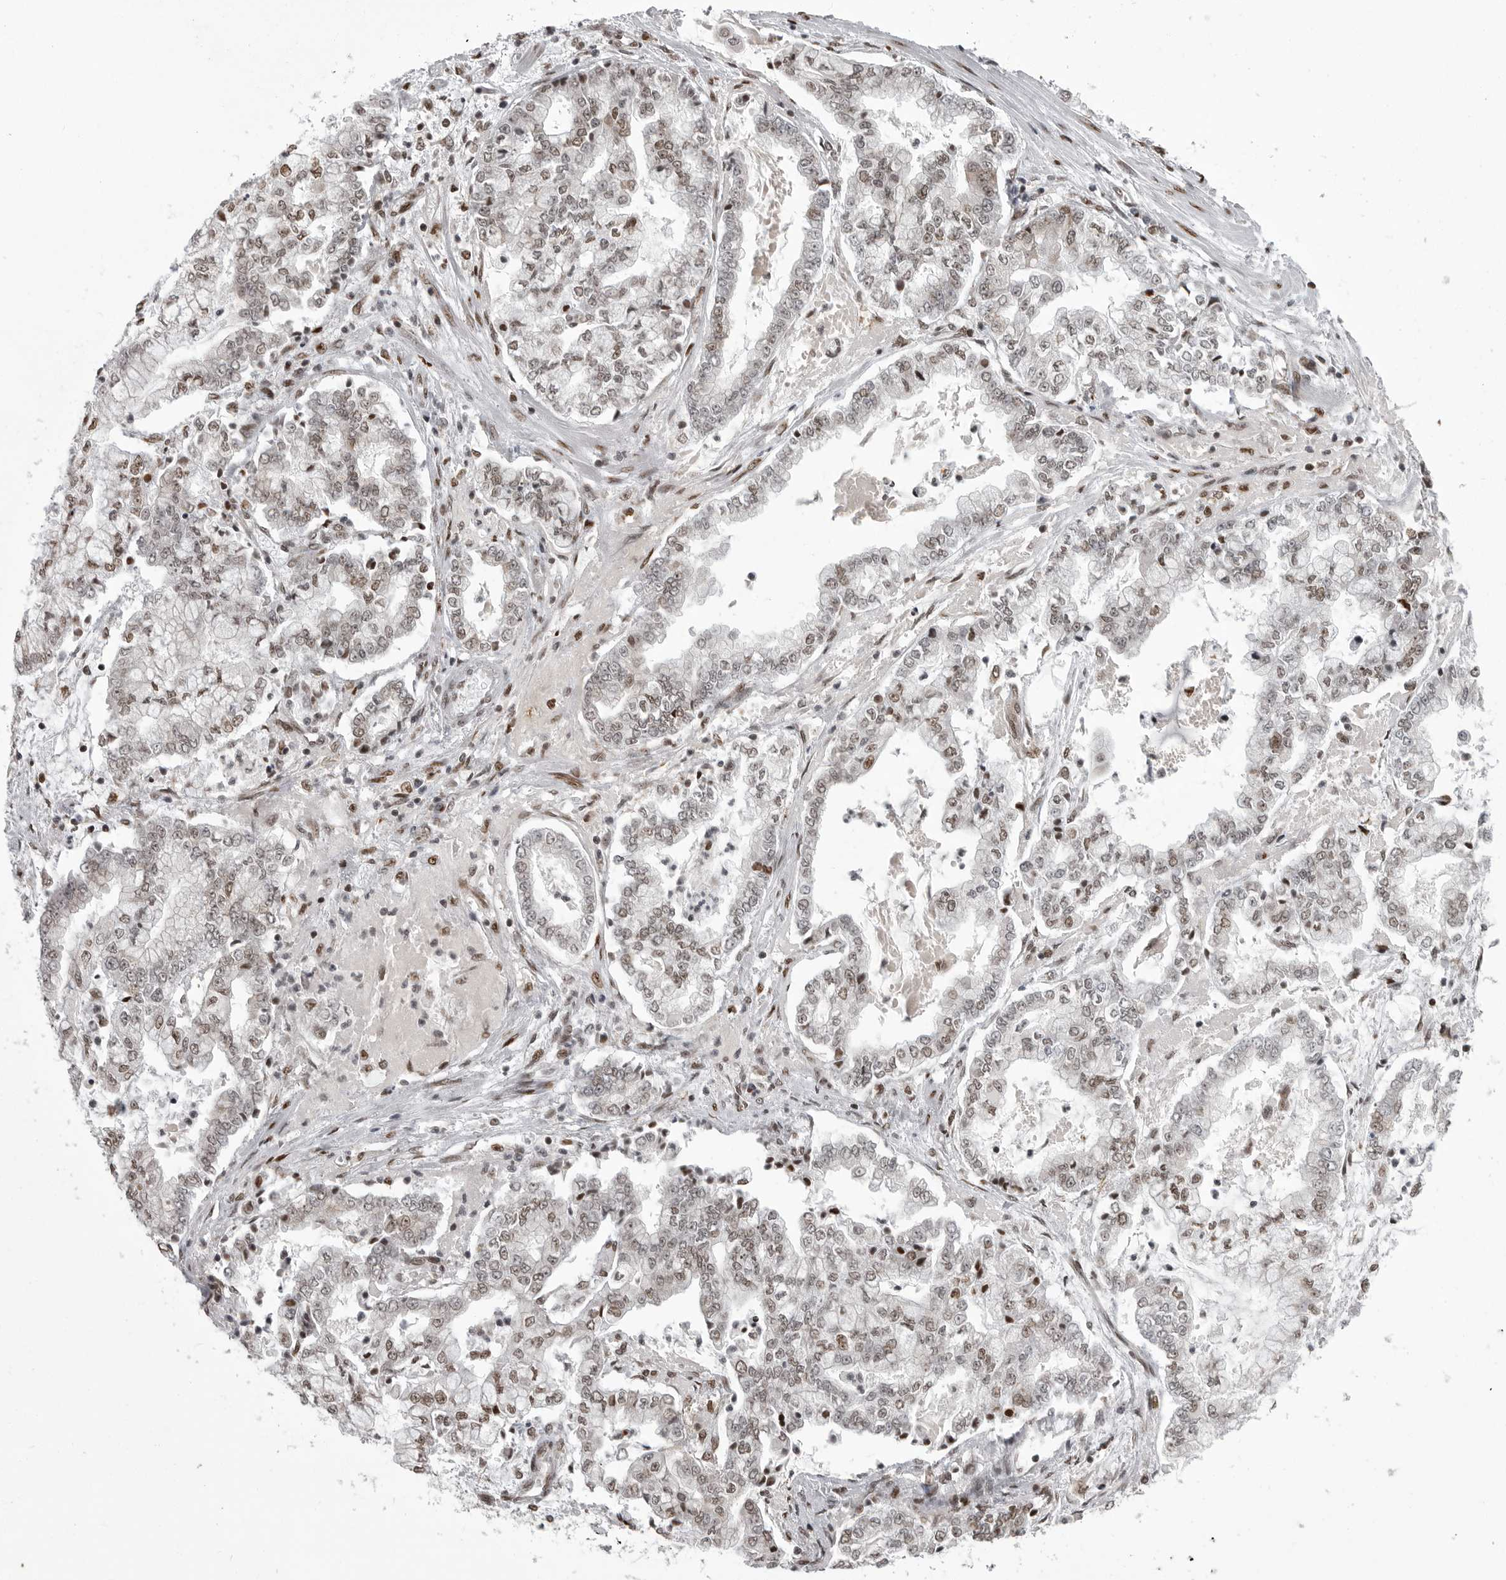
{"staining": {"intensity": "weak", "quantity": "25%-75%", "location": "nuclear"}, "tissue": "stomach cancer", "cell_type": "Tumor cells", "image_type": "cancer", "snomed": [{"axis": "morphology", "description": "Adenocarcinoma, NOS"}, {"axis": "topography", "description": "Stomach"}], "caption": "Protein expression analysis of stomach adenocarcinoma demonstrates weak nuclear staining in about 25%-75% of tumor cells. The staining is performed using DAB (3,3'-diaminobenzidine) brown chromogen to label protein expression. The nuclei are counter-stained blue using hematoxylin.", "gene": "YAF2", "patient": {"sex": "male", "age": 76}}